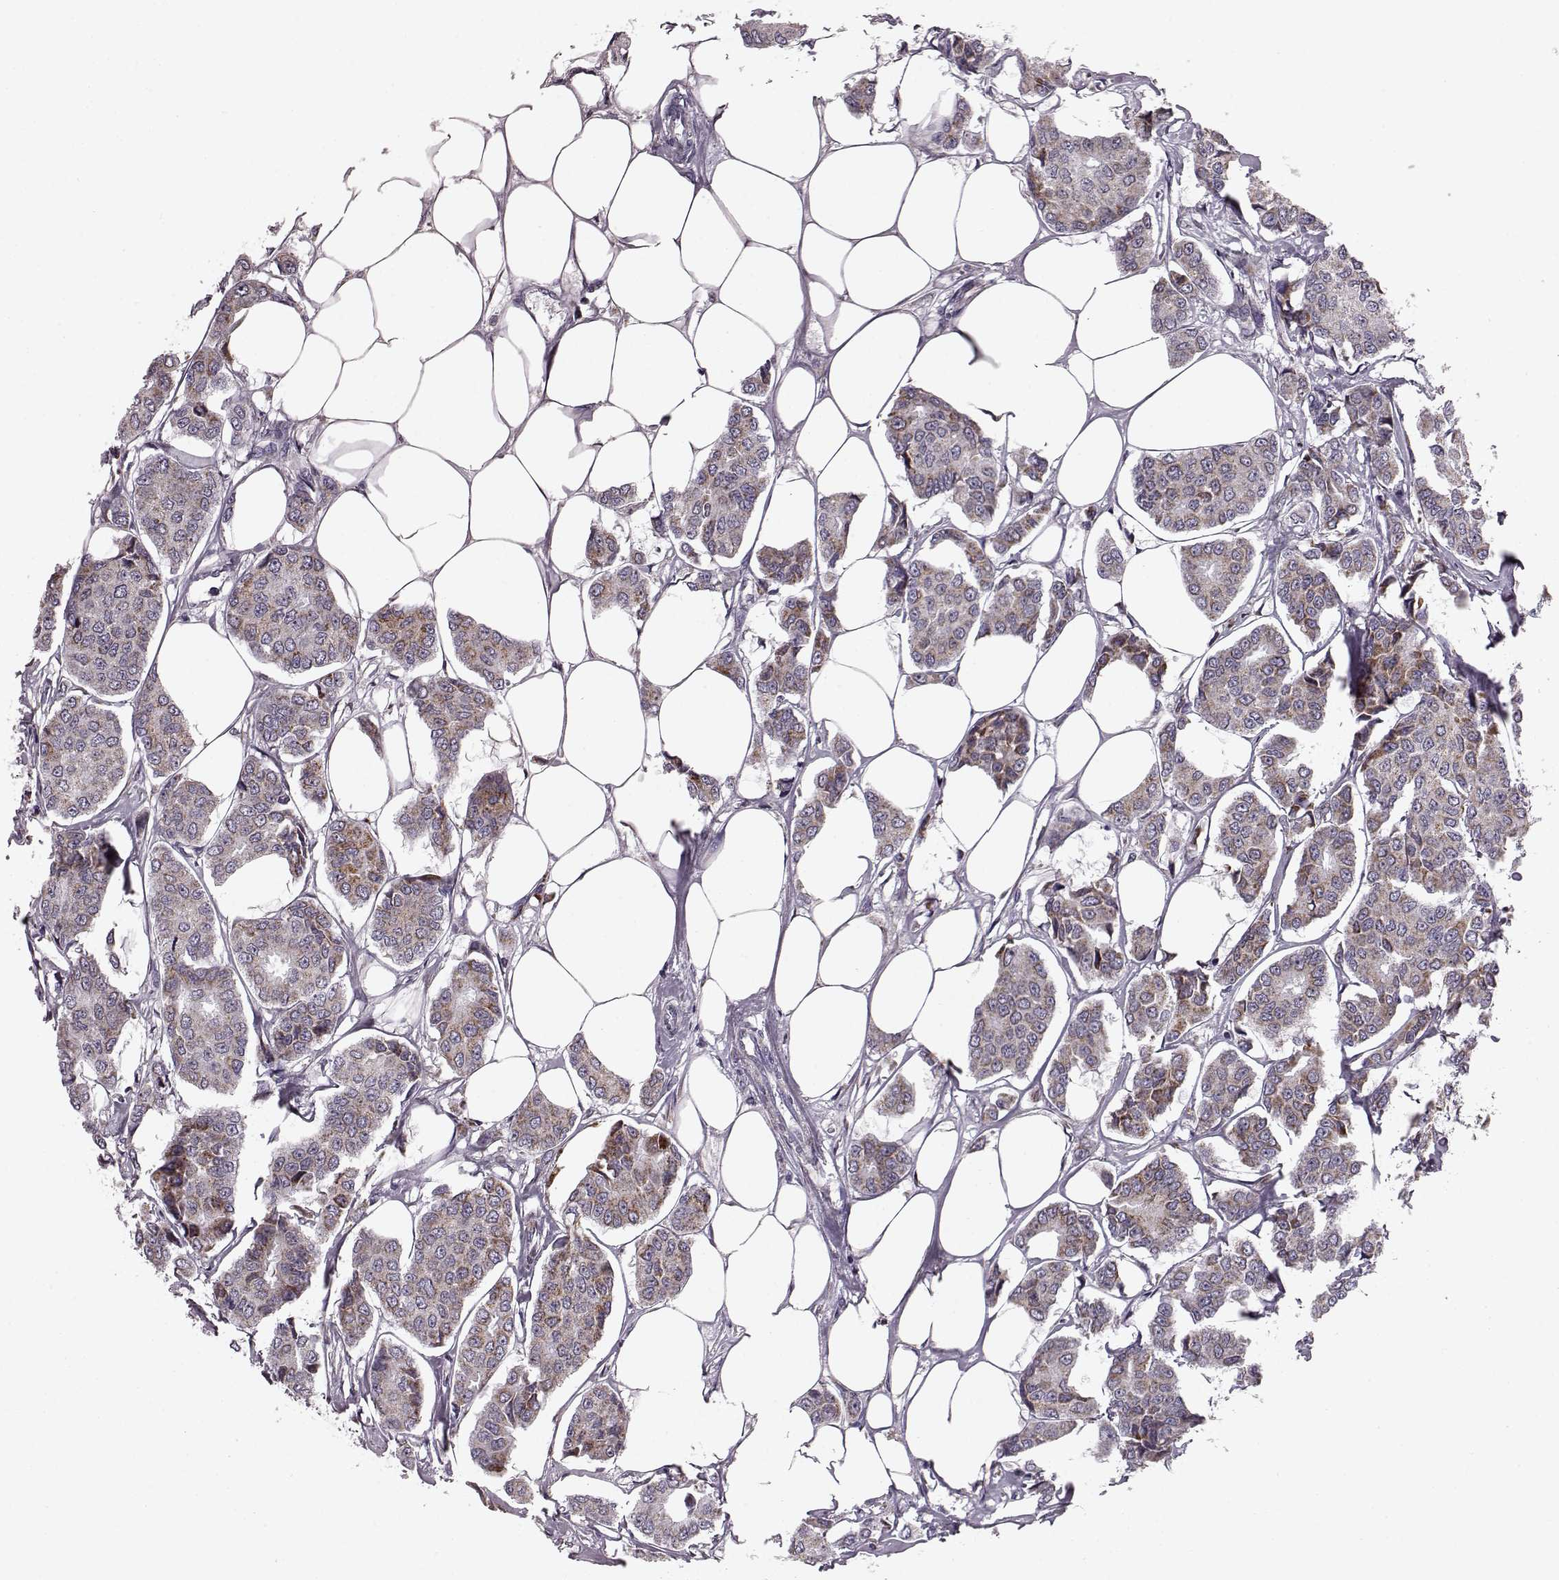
{"staining": {"intensity": "moderate", "quantity": ">75%", "location": "cytoplasmic/membranous"}, "tissue": "breast cancer", "cell_type": "Tumor cells", "image_type": "cancer", "snomed": [{"axis": "morphology", "description": "Duct carcinoma"}, {"axis": "topography", "description": "Breast"}], "caption": "Protein expression analysis of breast cancer (invasive ductal carcinoma) demonstrates moderate cytoplasmic/membranous positivity in approximately >75% of tumor cells. The protein of interest is stained brown, and the nuclei are stained in blue (DAB (3,3'-diaminobenzidine) IHC with brightfield microscopy, high magnification).", "gene": "ATP5MF", "patient": {"sex": "female", "age": 94}}